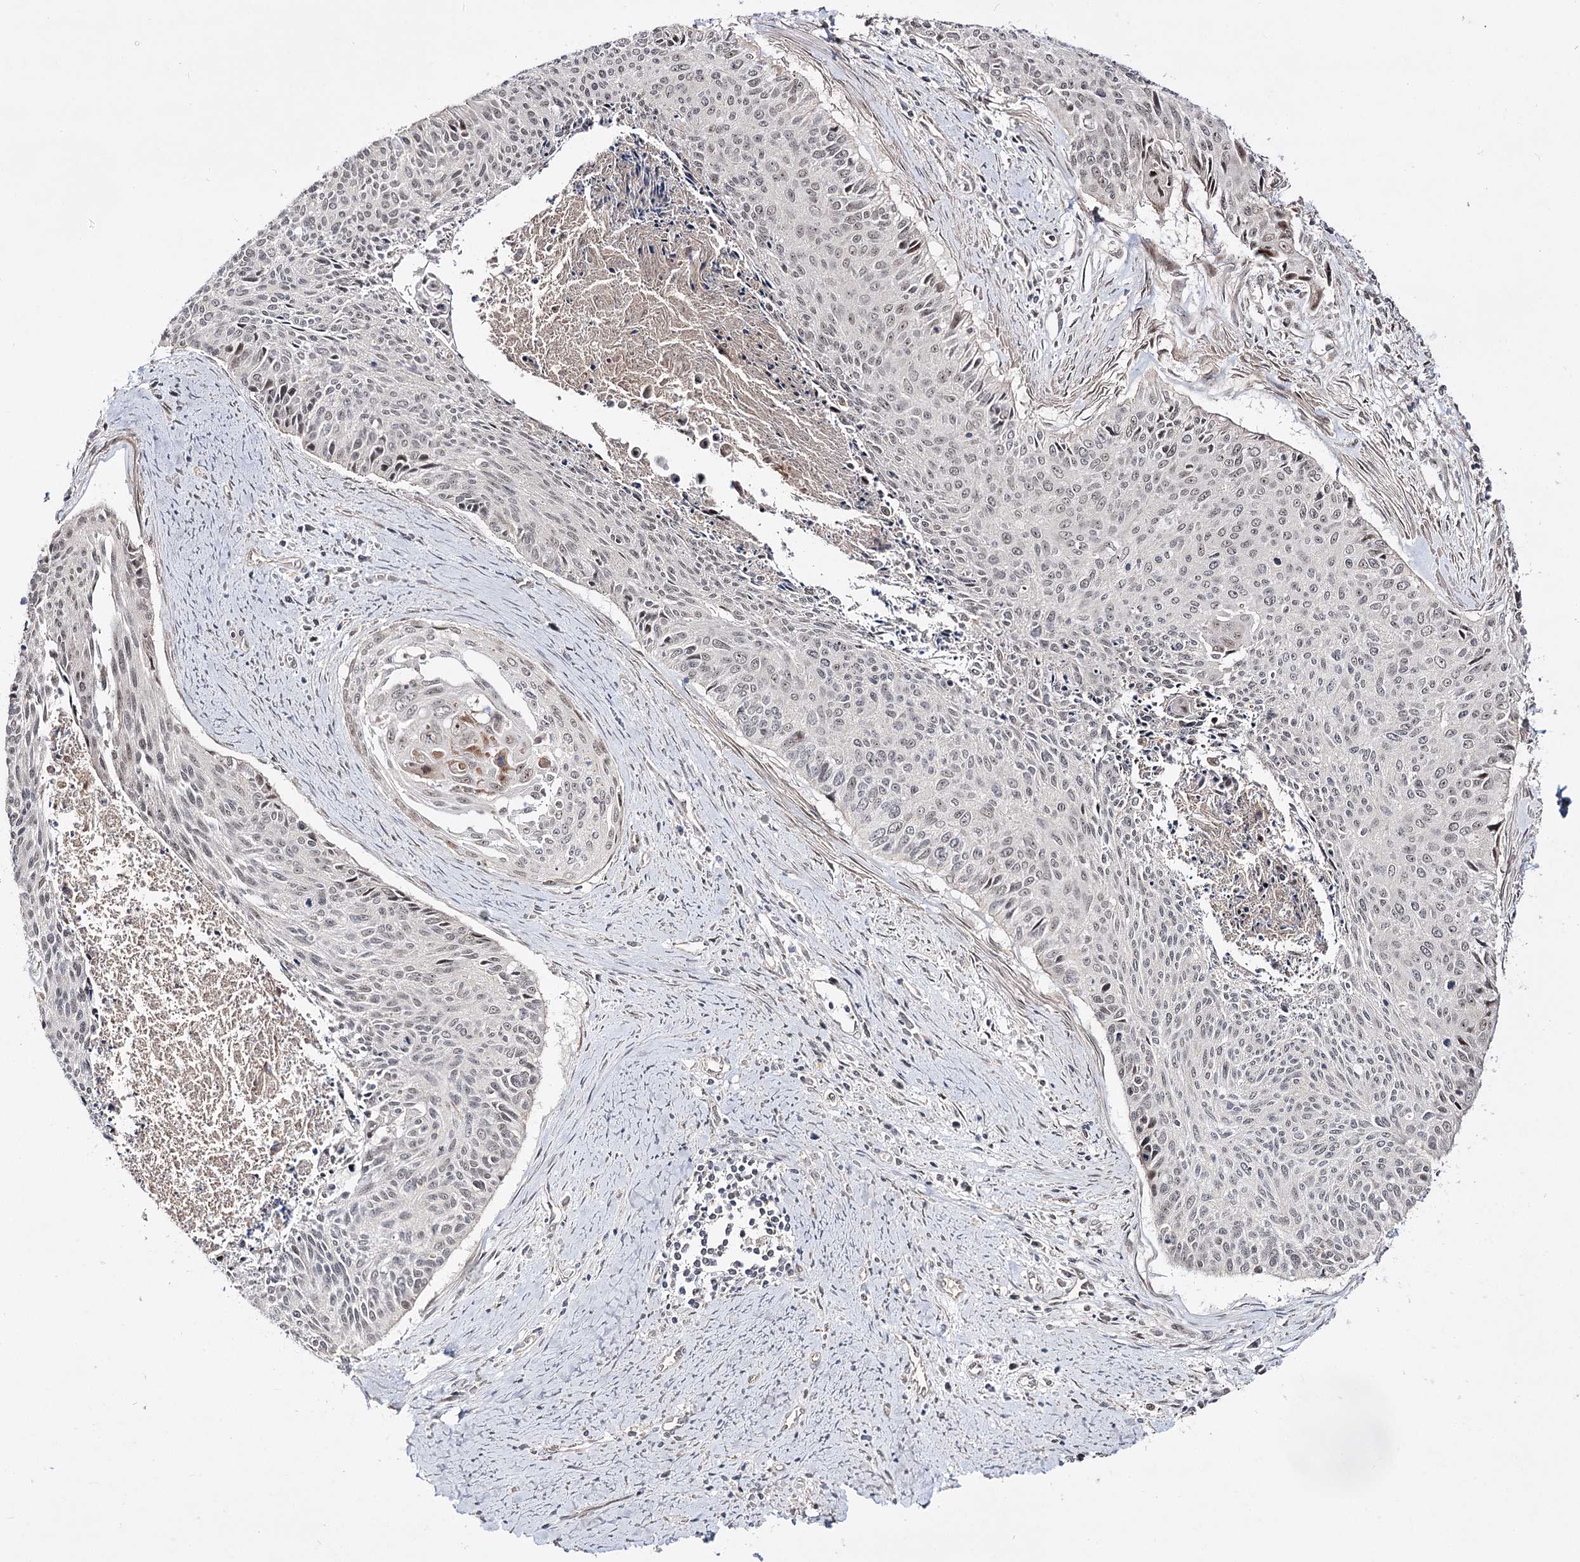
{"staining": {"intensity": "negative", "quantity": "none", "location": "none"}, "tissue": "cervical cancer", "cell_type": "Tumor cells", "image_type": "cancer", "snomed": [{"axis": "morphology", "description": "Squamous cell carcinoma, NOS"}, {"axis": "topography", "description": "Cervix"}], "caption": "IHC of cervical cancer (squamous cell carcinoma) shows no staining in tumor cells.", "gene": "RRP9", "patient": {"sex": "female", "age": 55}}